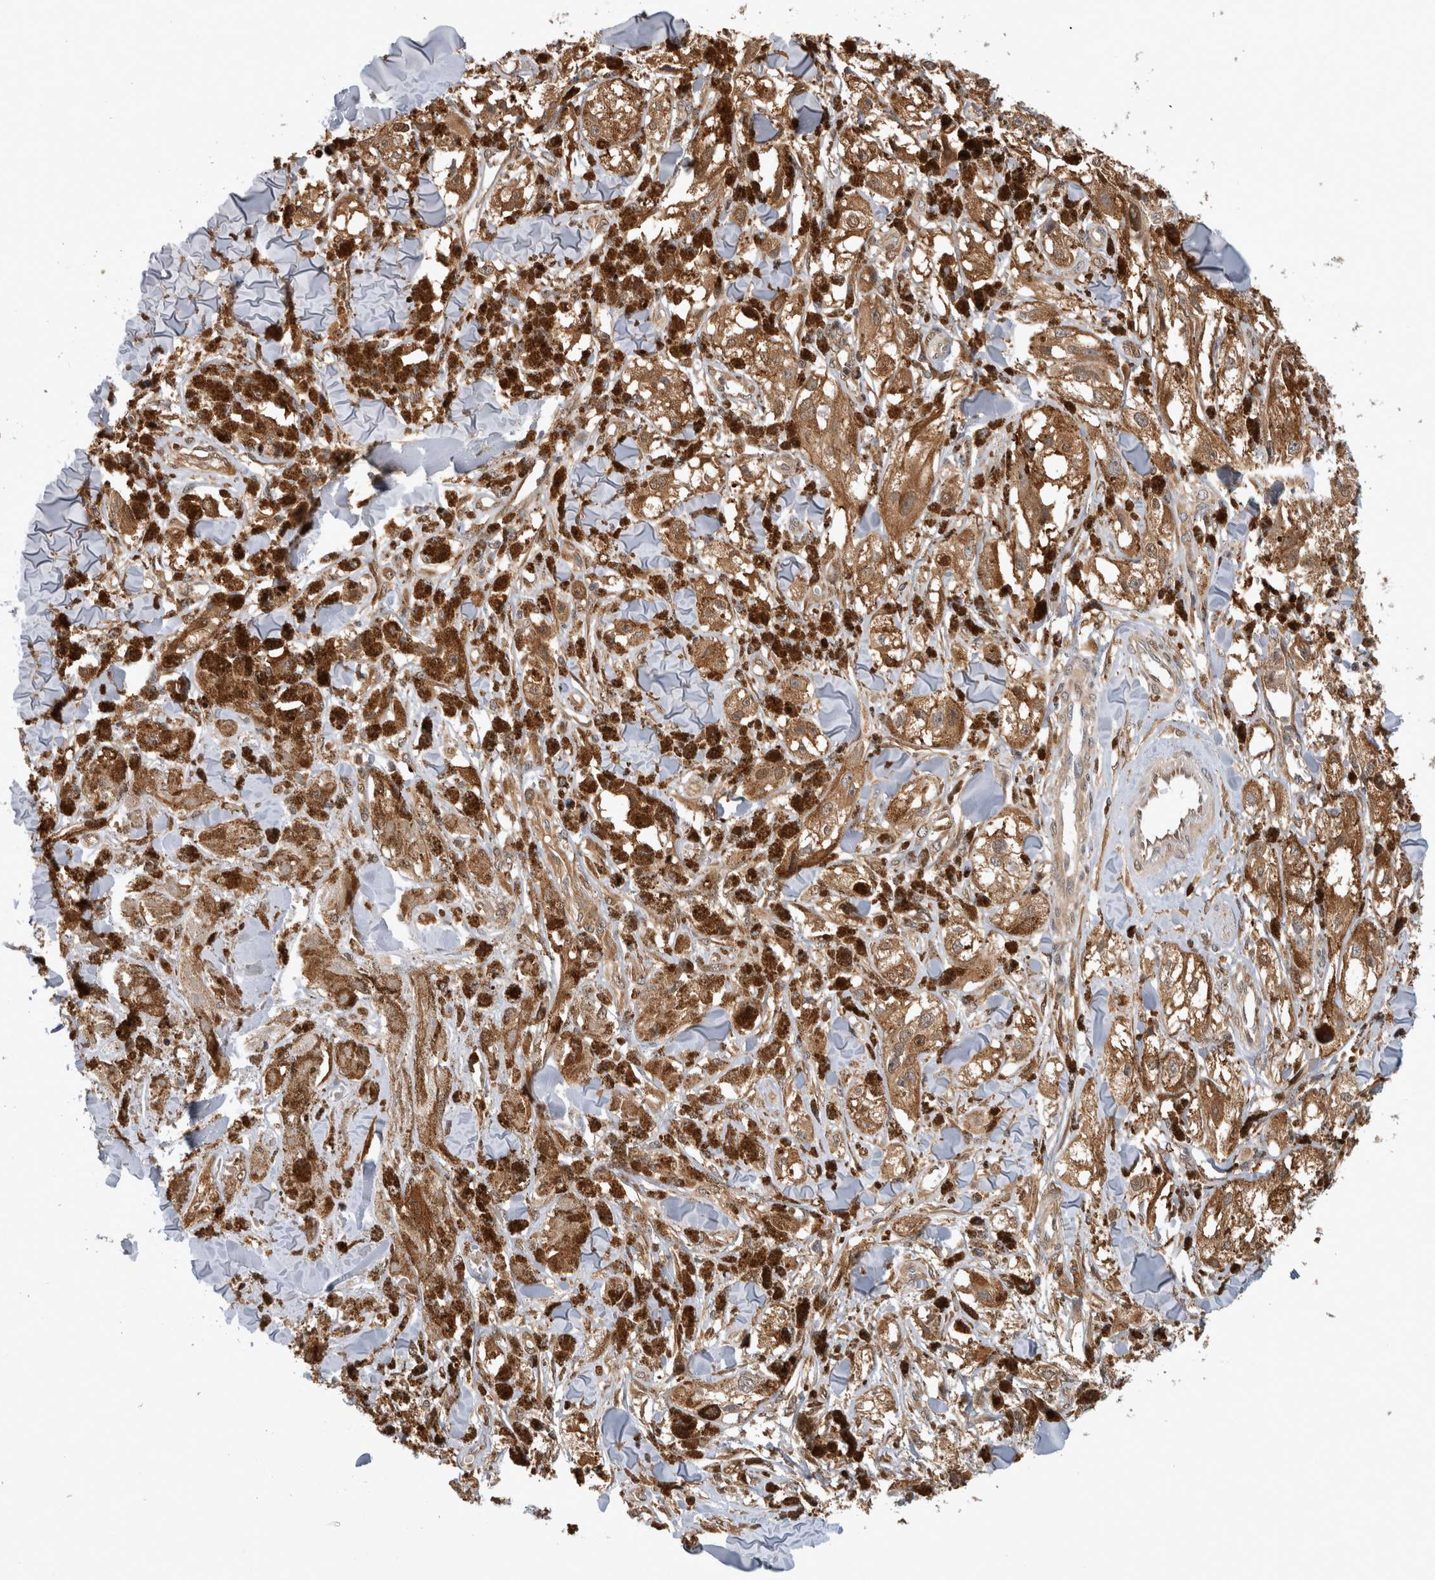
{"staining": {"intensity": "moderate", "quantity": ">75%", "location": "cytoplasmic/membranous"}, "tissue": "melanoma", "cell_type": "Tumor cells", "image_type": "cancer", "snomed": [{"axis": "morphology", "description": "Malignant melanoma, NOS"}, {"axis": "topography", "description": "Skin"}], "caption": "Immunohistochemistry (IHC) photomicrograph of malignant melanoma stained for a protein (brown), which exhibits medium levels of moderate cytoplasmic/membranous staining in approximately >75% of tumor cells.", "gene": "ASTN2", "patient": {"sex": "male", "age": 88}}